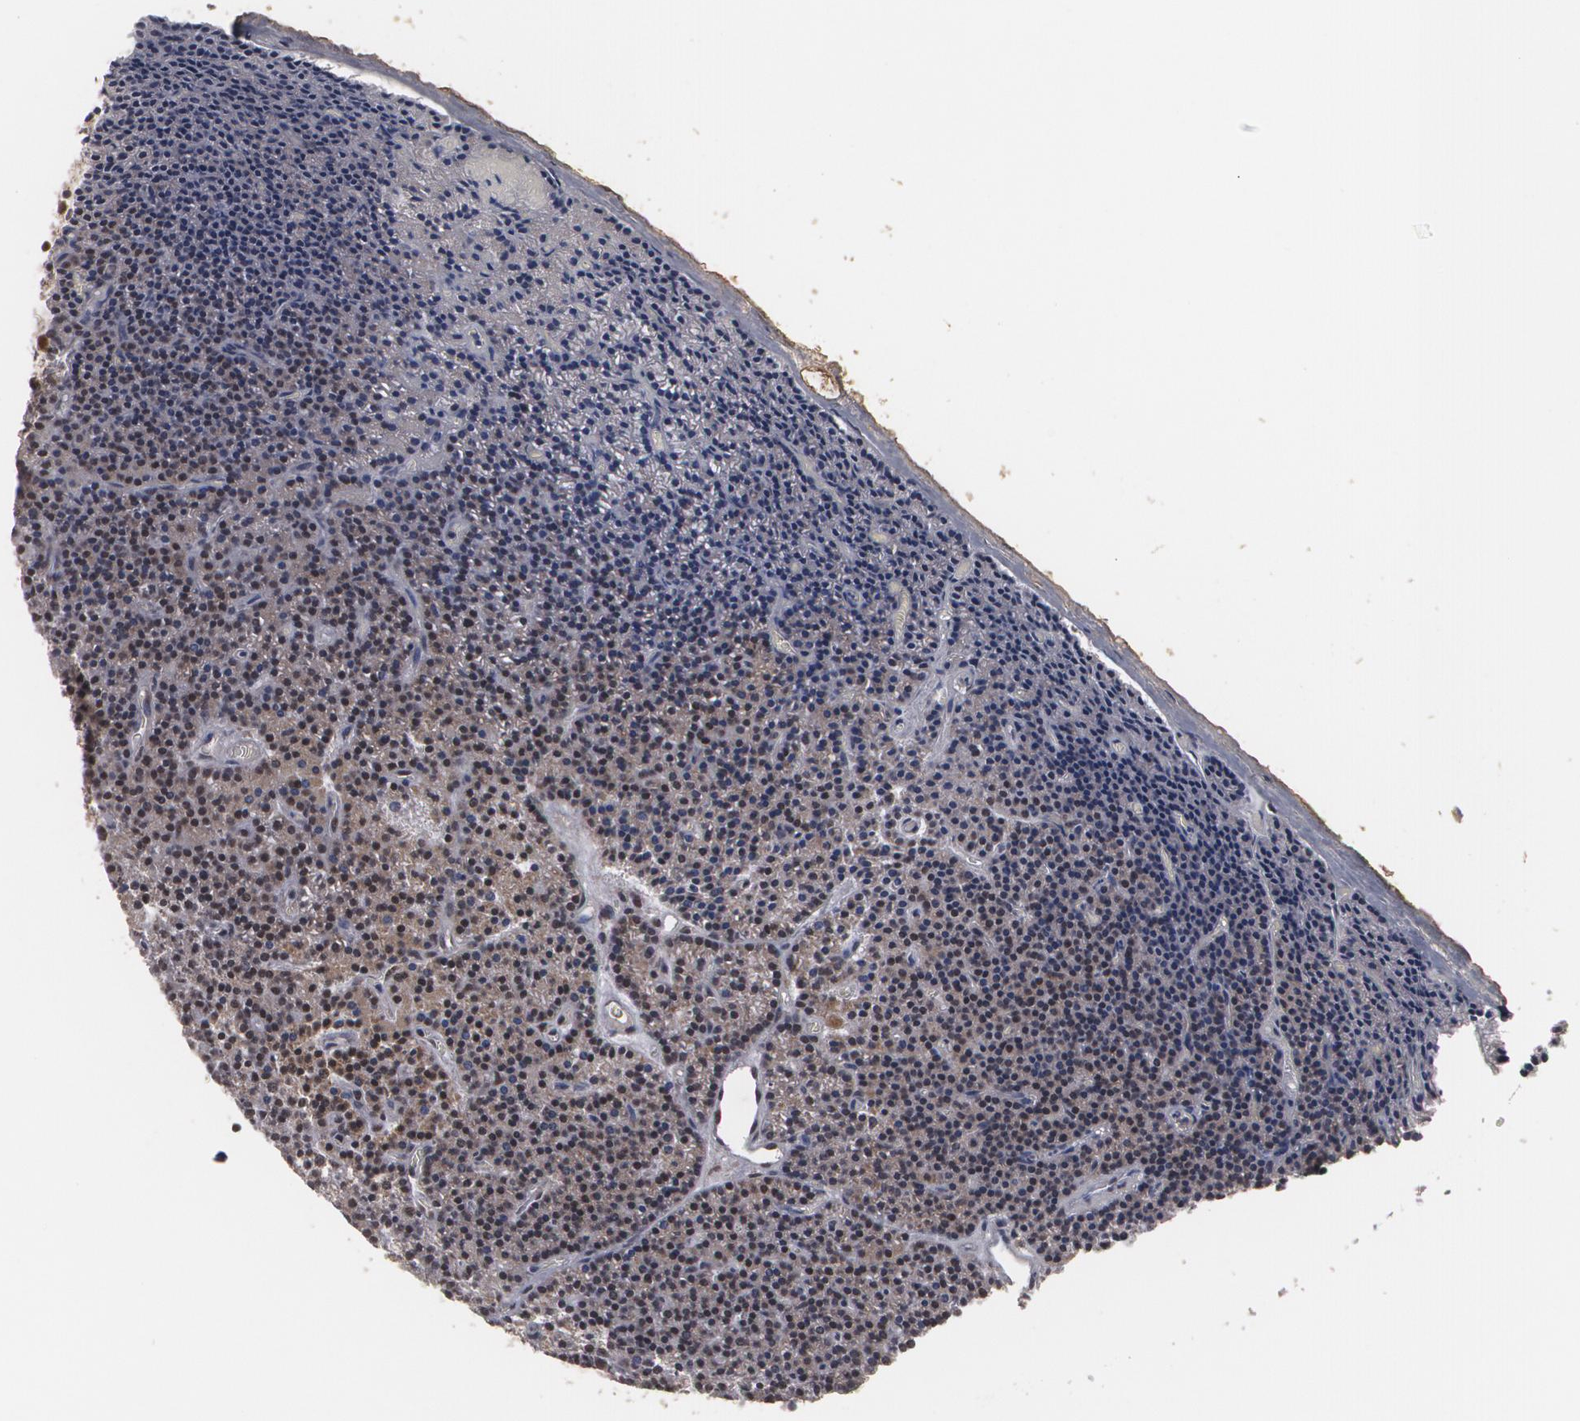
{"staining": {"intensity": "strong", "quantity": ">75%", "location": "nuclear"}, "tissue": "parathyroid gland", "cell_type": "Glandular cells", "image_type": "normal", "snomed": [{"axis": "morphology", "description": "Normal tissue, NOS"}, {"axis": "topography", "description": "Parathyroid gland"}], "caption": "Immunohistochemistry image of unremarkable parathyroid gland: human parathyroid gland stained using IHC reveals high levels of strong protein expression localized specifically in the nuclear of glandular cells, appearing as a nuclear brown color.", "gene": "INTS6L", "patient": {"sex": "male", "age": 57}}